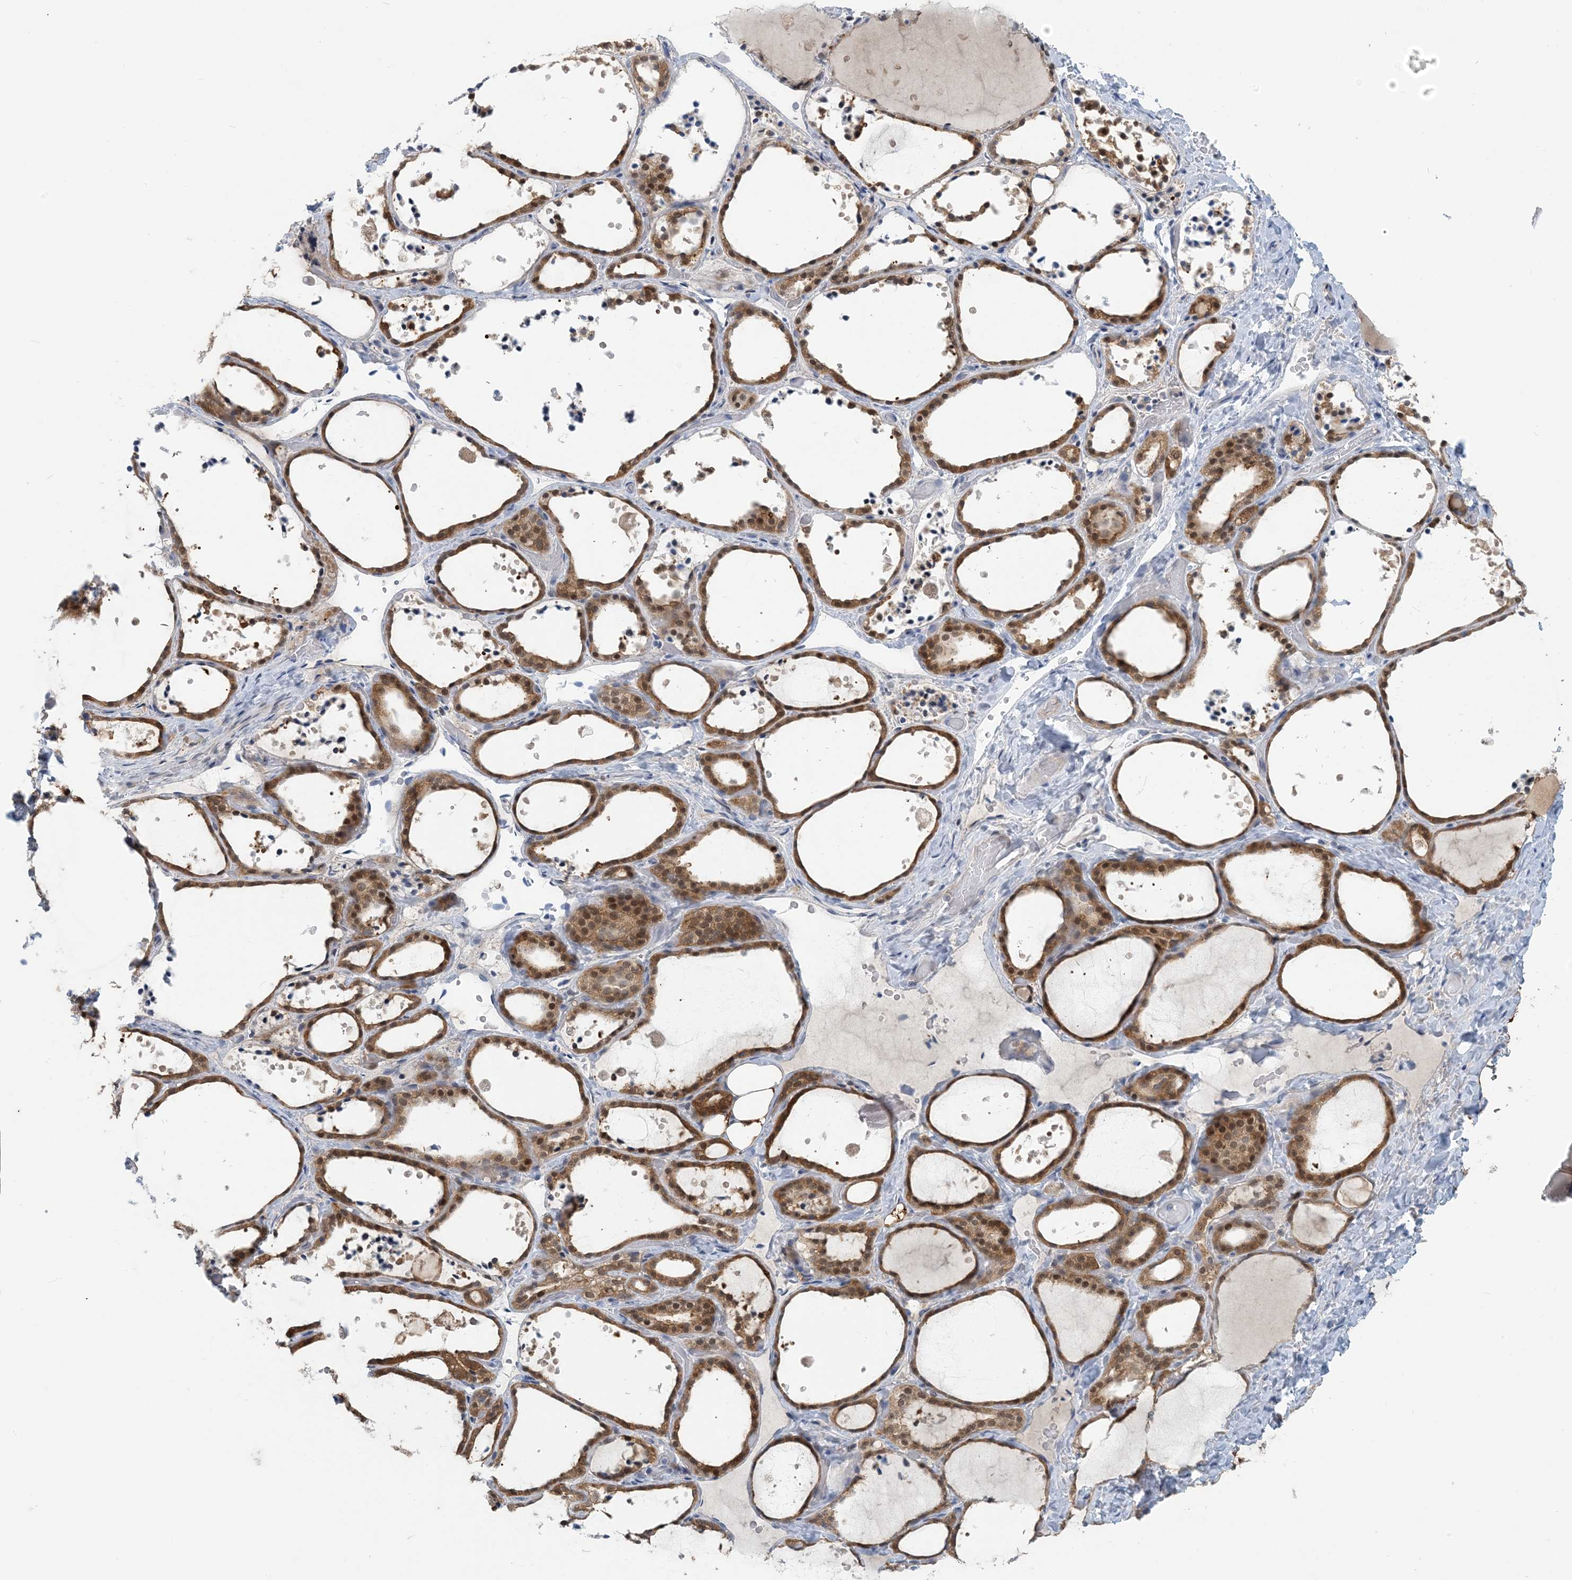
{"staining": {"intensity": "strong", "quantity": ">75%", "location": "cytoplasmic/membranous,nuclear"}, "tissue": "thyroid gland", "cell_type": "Glandular cells", "image_type": "normal", "snomed": [{"axis": "morphology", "description": "Normal tissue, NOS"}, {"axis": "topography", "description": "Thyroid gland"}], "caption": "Thyroid gland stained for a protein demonstrates strong cytoplasmic/membranous,nuclear positivity in glandular cells. (Stains: DAB in brown, nuclei in blue, Microscopy: brightfield microscopy at high magnification).", "gene": "ZC3H12A", "patient": {"sex": "female", "age": 44}}